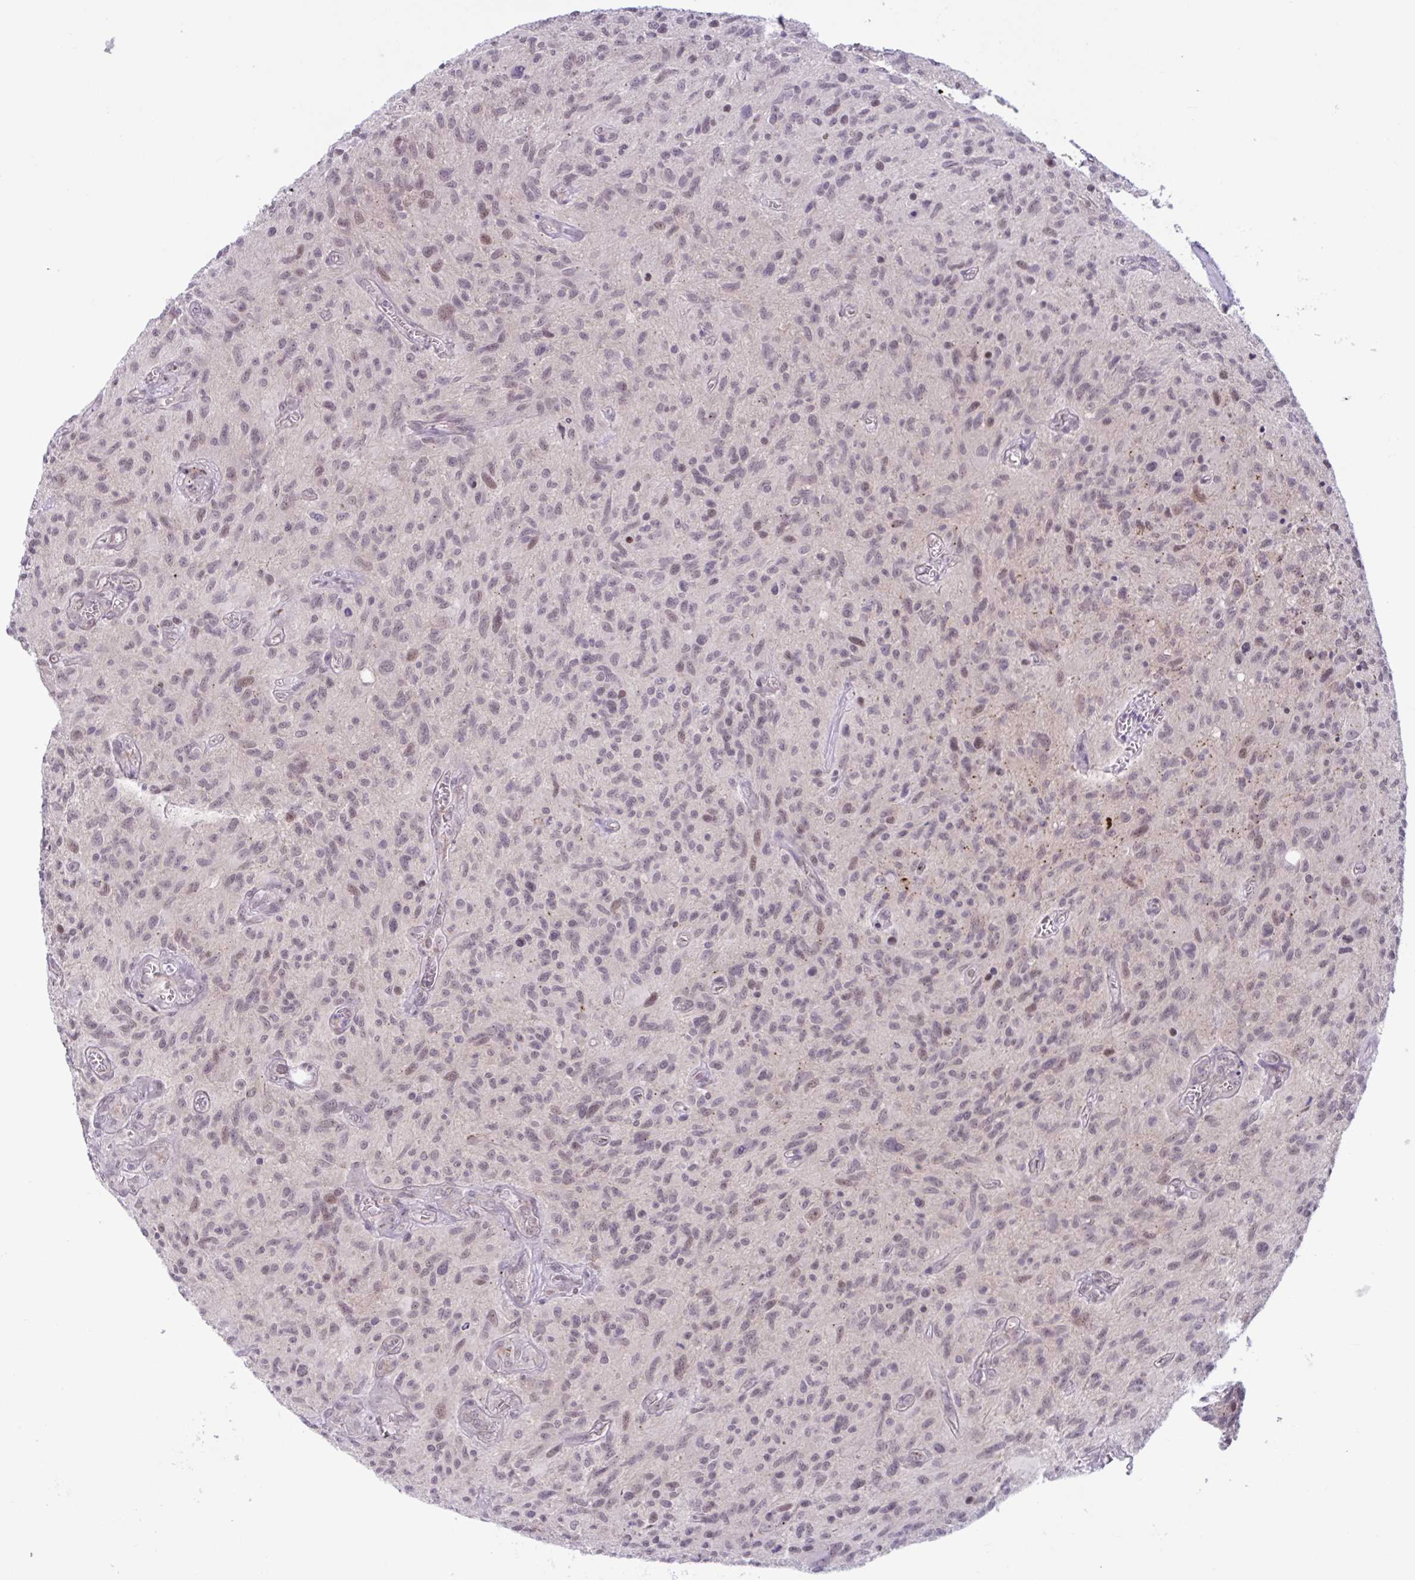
{"staining": {"intensity": "weak", "quantity": "25%-75%", "location": "nuclear"}, "tissue": "glioma", "cell_type": "Tumor cells", "image_type": "cancer", "snomed": [{"axis": "morphology", "description": "Glioma, malignant, High grade"}, {"axis": "topography", "description": "Brain"}], "caption": "Weak nuclear positivity for a protein is appreciated in approximately 25%-75% of tumor cells of malignant glioma (high-grade) using immunohistochemistry (IHC).", "gene": "TTC7B", "patient": {"sex": "male", "age": 75}}